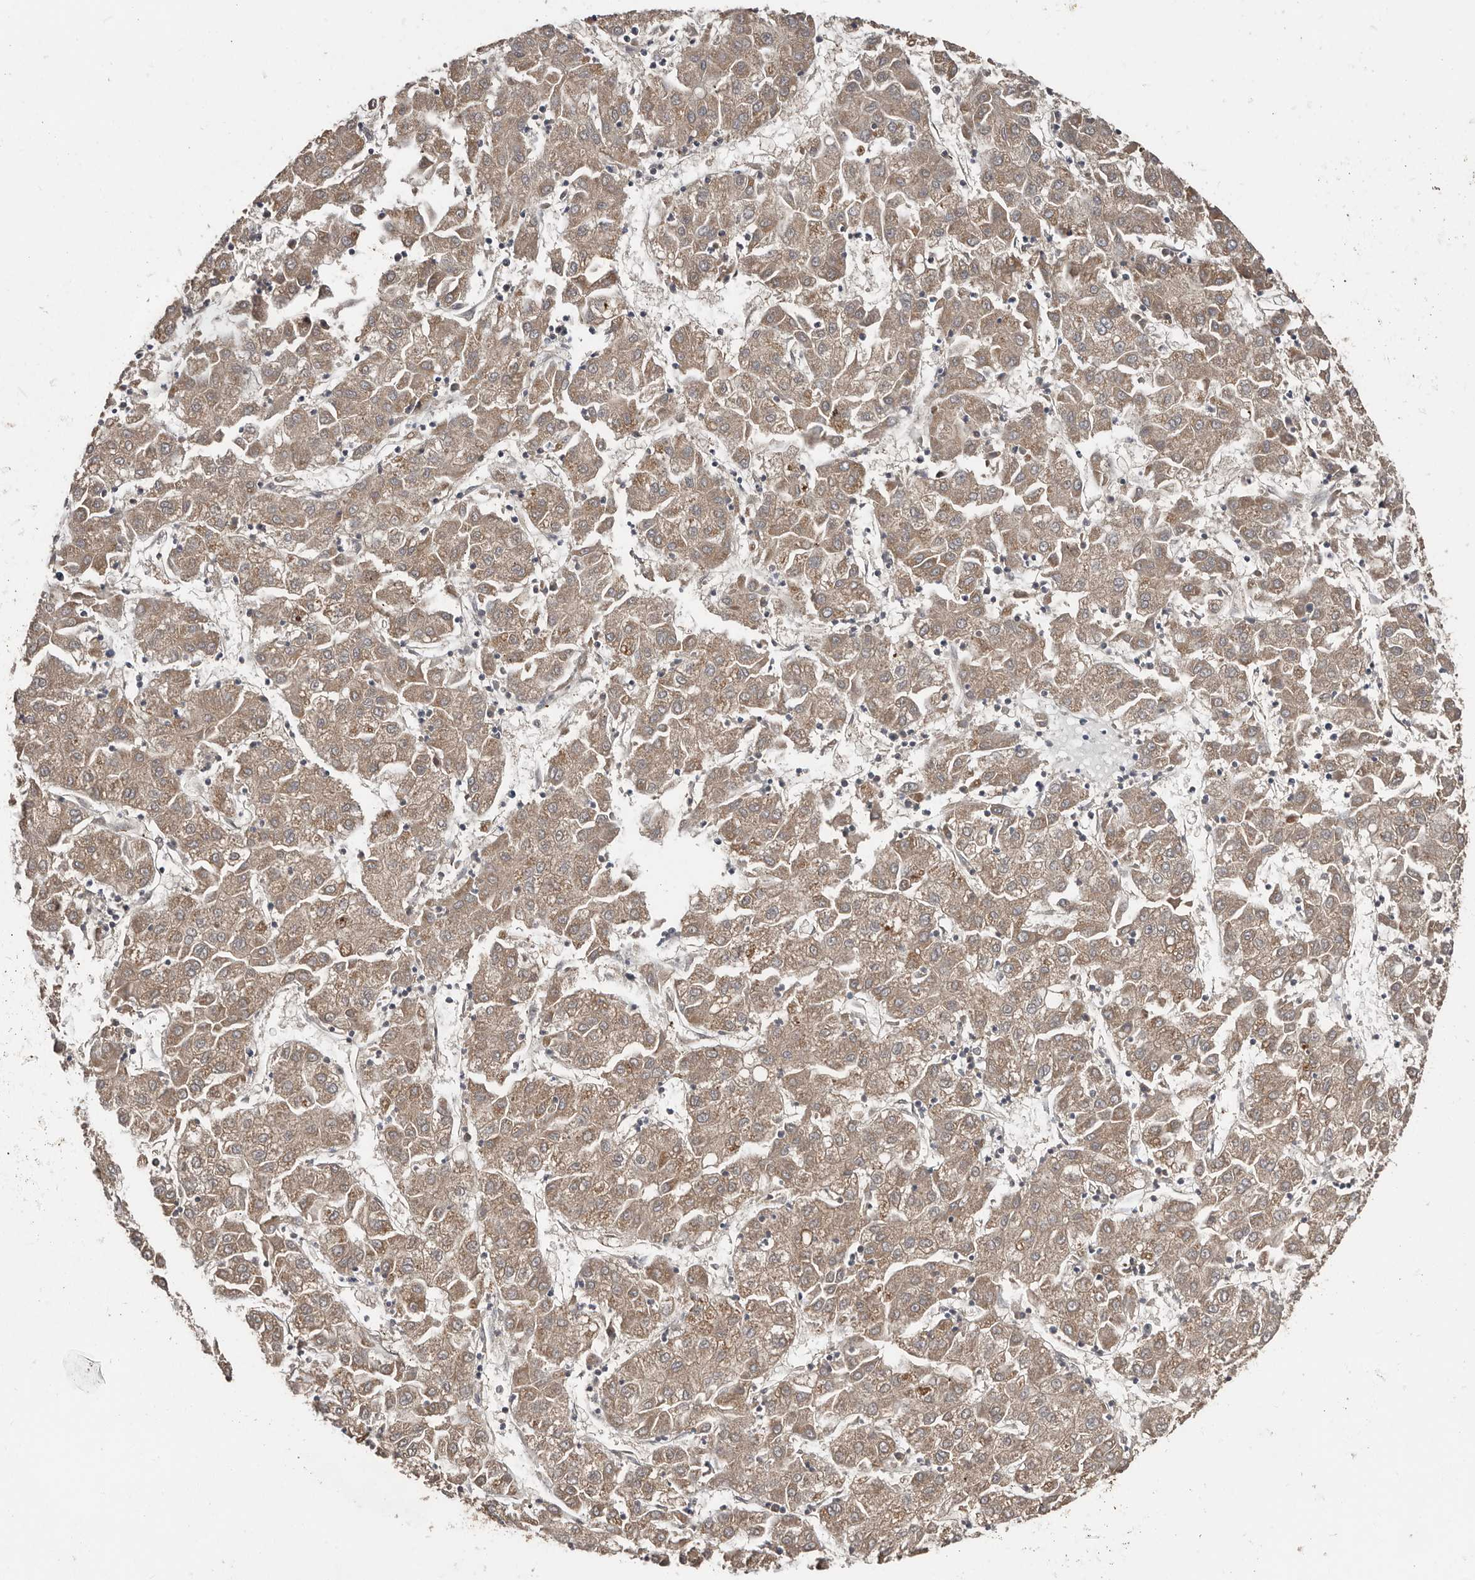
{"staining": {"intensity": "moderate", "quantity": ">75%", "location": "cytoplasmic/membranous"}, "tissue": "liver cancer", "cell_type": "Tumor cells", "image_type": "cancer", "snomed": [{"axis": "morphology", "description": "Carcinoma, Hepatocellular, NOS"}, {"axis": "topography", "description": "Liver"}], "caption": "This micrograph demonstrates liver cancer stained with IHC to label a protein in brown. The cytoplasmic/membranous of tumor cells show moderate positivity for the protein. Nuclei are counter-stained blue.", "gene": "SLC39A2", "patient": {"sex": "male", "age": 72}}